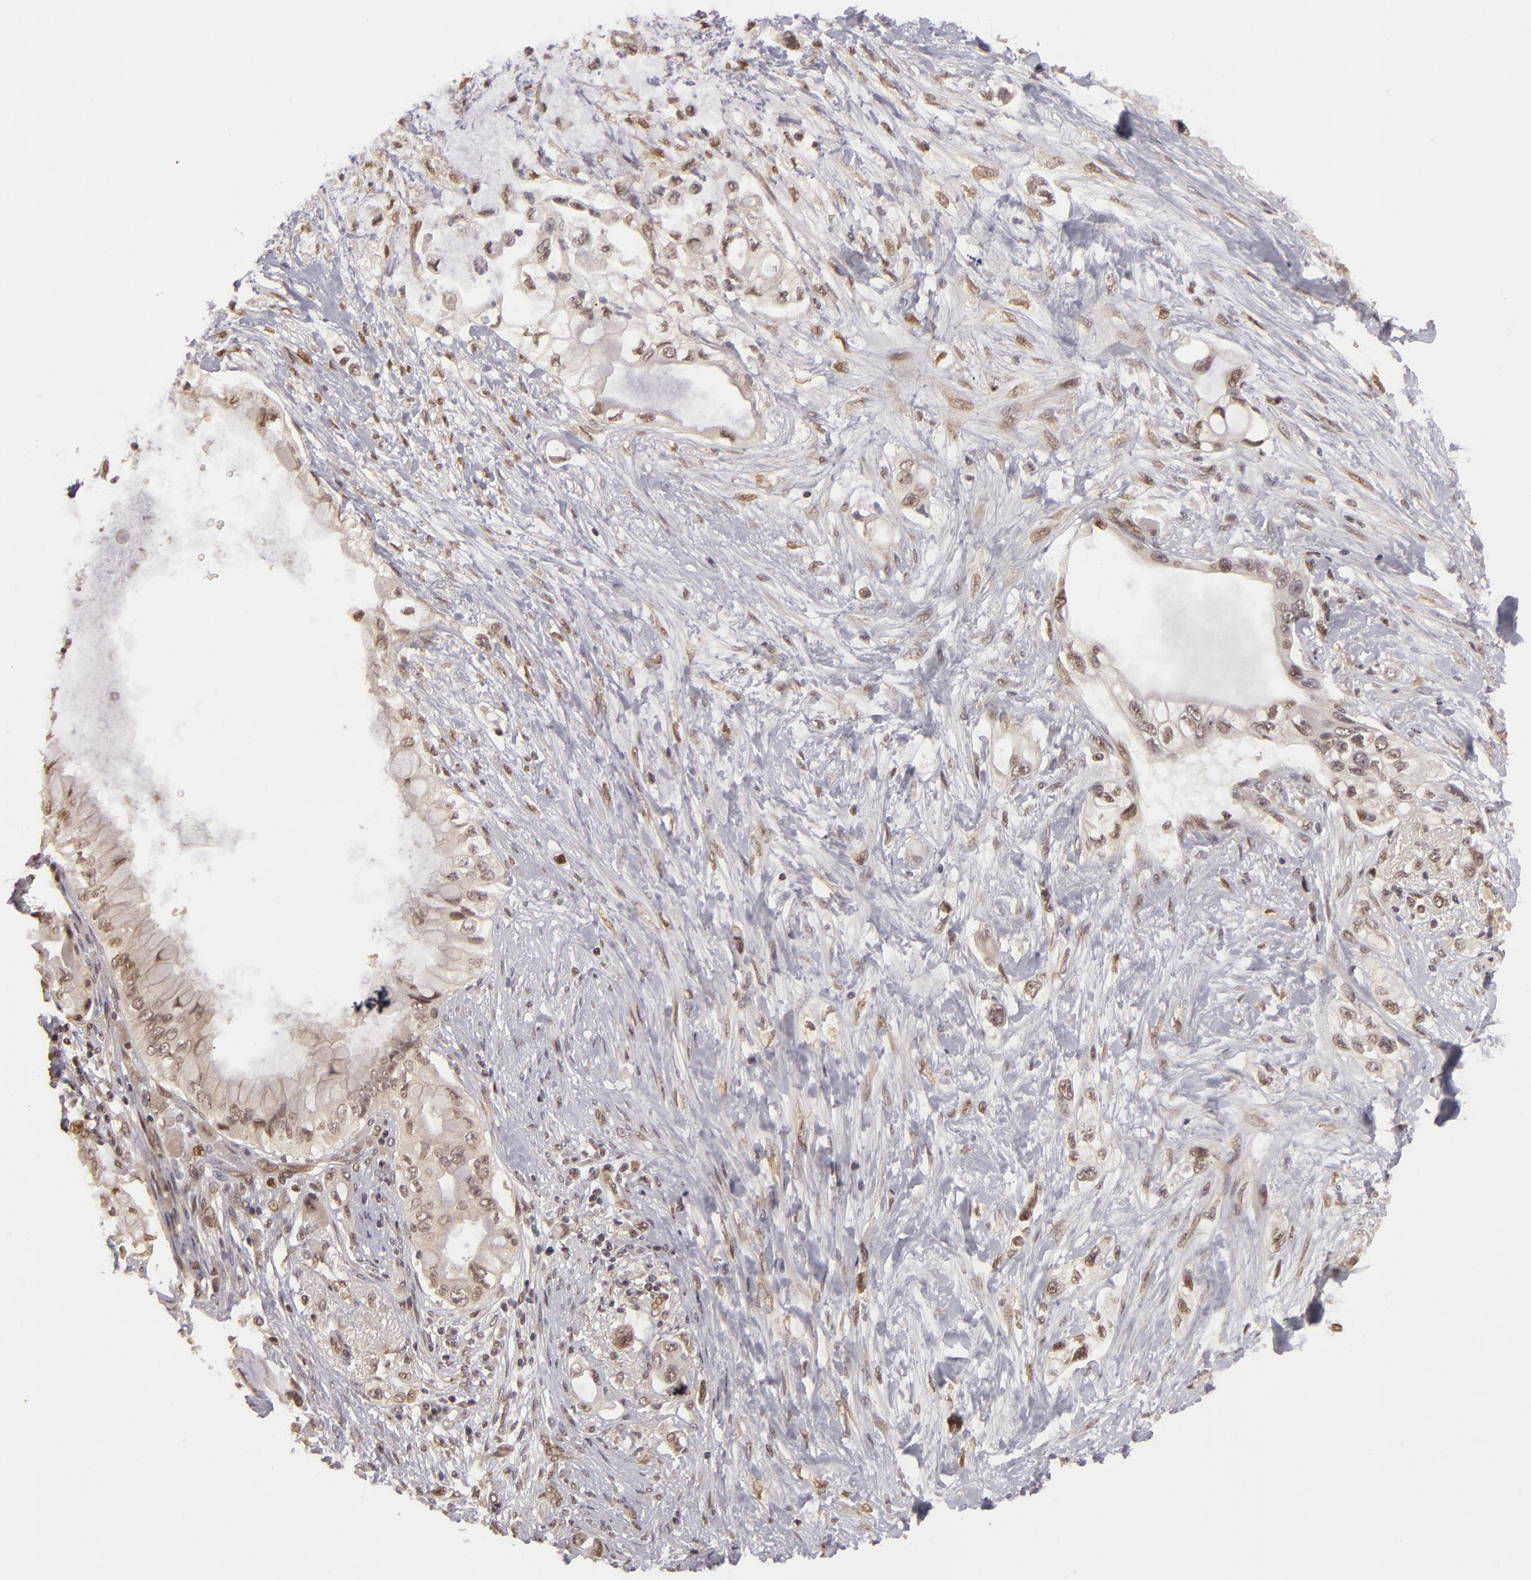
{"staining": {"intensity": "weak", "quantity": "25%-75%", "location": "nuclear"}, "tissue": "pancreatic cancer", "cell_type": "Tumor cells", "image_type": "cancer", "snomed": [{"axis": "morphology", "description": "Adenocarcinoma, NOS"}, {"axis": "topography", "description": "Pancreas"}], "caption": "Immunohistochemistry (DAB) staining of human adenocarcinoma (pancreatic) exhibits weak nuclear protein expression in about 25%-75% of tumor cells. (DAB (3,3'-diaminobenzidine) = brown stain, brightfield microscopy at high magnification).", "gene": "ZNF133", "patient": {"sex": "female", "age": 70}}